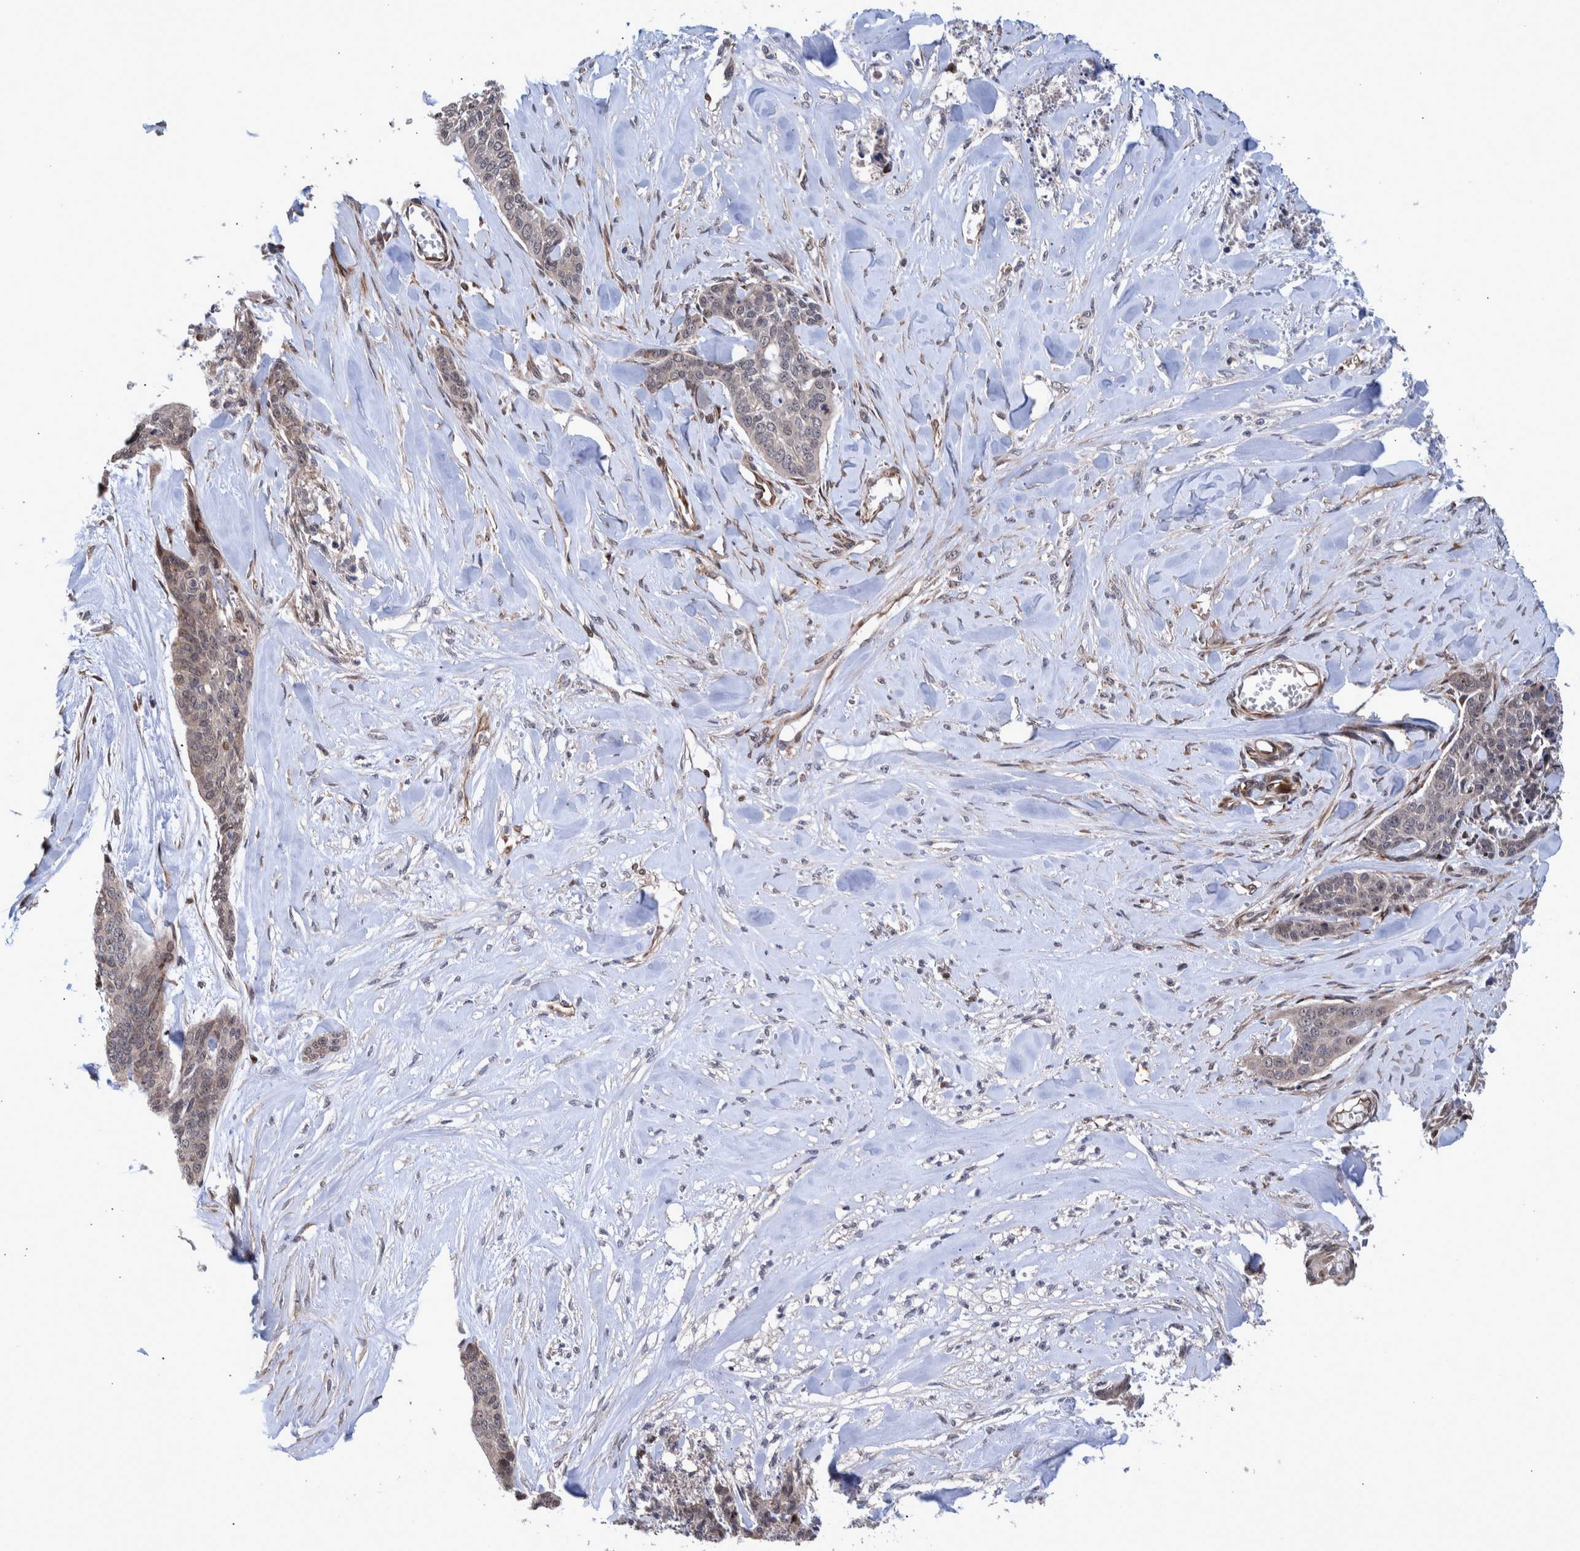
{"staining": {"intensity": "moderate", "quantity": "25%-75%", "location": "cytoplasmic/membranous"}, "tissue": "skin cancer", "cell_type": "Tumor cells", "image_type": "cancer", "snomed": [{"axis": "morphology", "description": "Basal cell carcinoma"}, {"axis": "topography", "description": "Skin"}], "caption": "An image of skin basal cell carcinoma stained for a protein displays moderate cytoplasmic/membranous brown staining in tumor cells.", "gene": "SHISA6", "patient": {"sex": "female", "age": 64}}